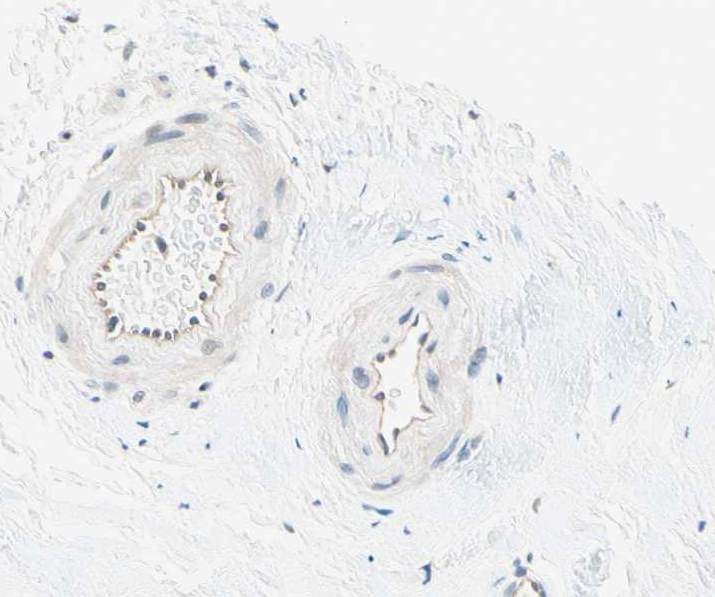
{"staining": {"intensity": "weak", "quantity": "25%-75%", "location": "cytoplasmic/membranous,nuclear"}, "tissue": "nasopharynx", "cell_type": "Respiratory epithelial cells", "image_type": "normal", "snomed": [{"axis": "morphology", "description": "Normal tissue, NOS"}, {"axis": "morphology", "description": "Inflammation, NOS"}, {"axis": "topography", "description": "Nasopharynx"}], "caption": "About 25%-75% of respiratory epithelial cells in unremarkable human nasopharynx show weak cytoplasmic/membranous,nuclear protein positivity as visualized by brown immunohistochemical staining.", "gene": "C2CD2L", "patient": {"sex": "male", "age": 48}}